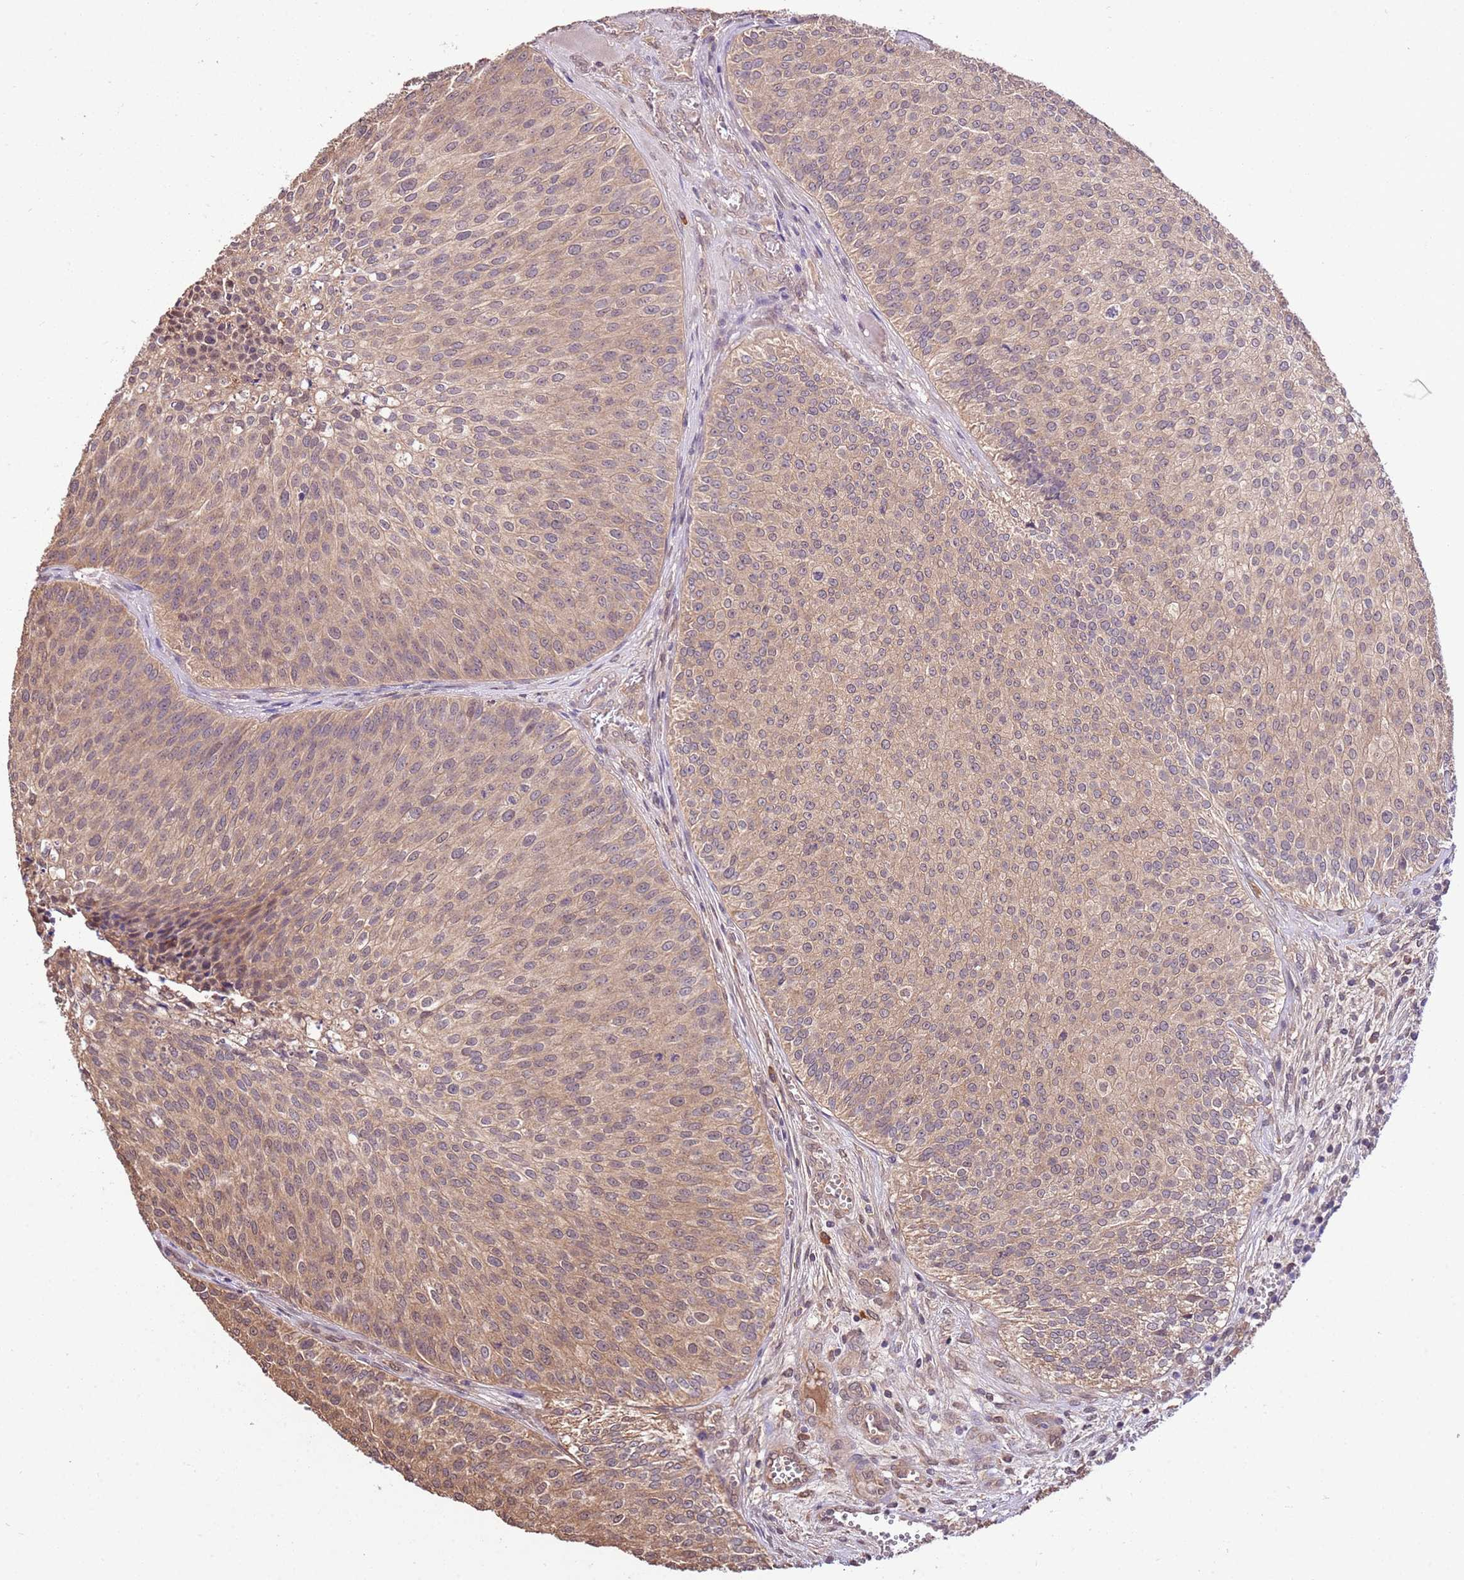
{"staining": {"intensity": "weak", "quantity": ">75%", "location": "cytoplasmic/membranous"}, "tissue": "urothelial cancer", "cell_type": "Tumor cells", "image_type": "cancer", "snomed": [{"axis": "morphology", "description": "Urothelial carcinoma, Low grade"}, {"axis": "topography", "description": "Urinary bladder"}], "caption": "Brown immunohistochemical staining in human urothelial cancer exhibits weak cytoplasmic/membranous expression in approximately >75% of tumor cells. (Stains: DAB in brown, nuclei in blue, Microscopy: brightfield microscopy at high magnification).", "gene": "BBS5", "patient": {"sex": "male", "age": 84}}